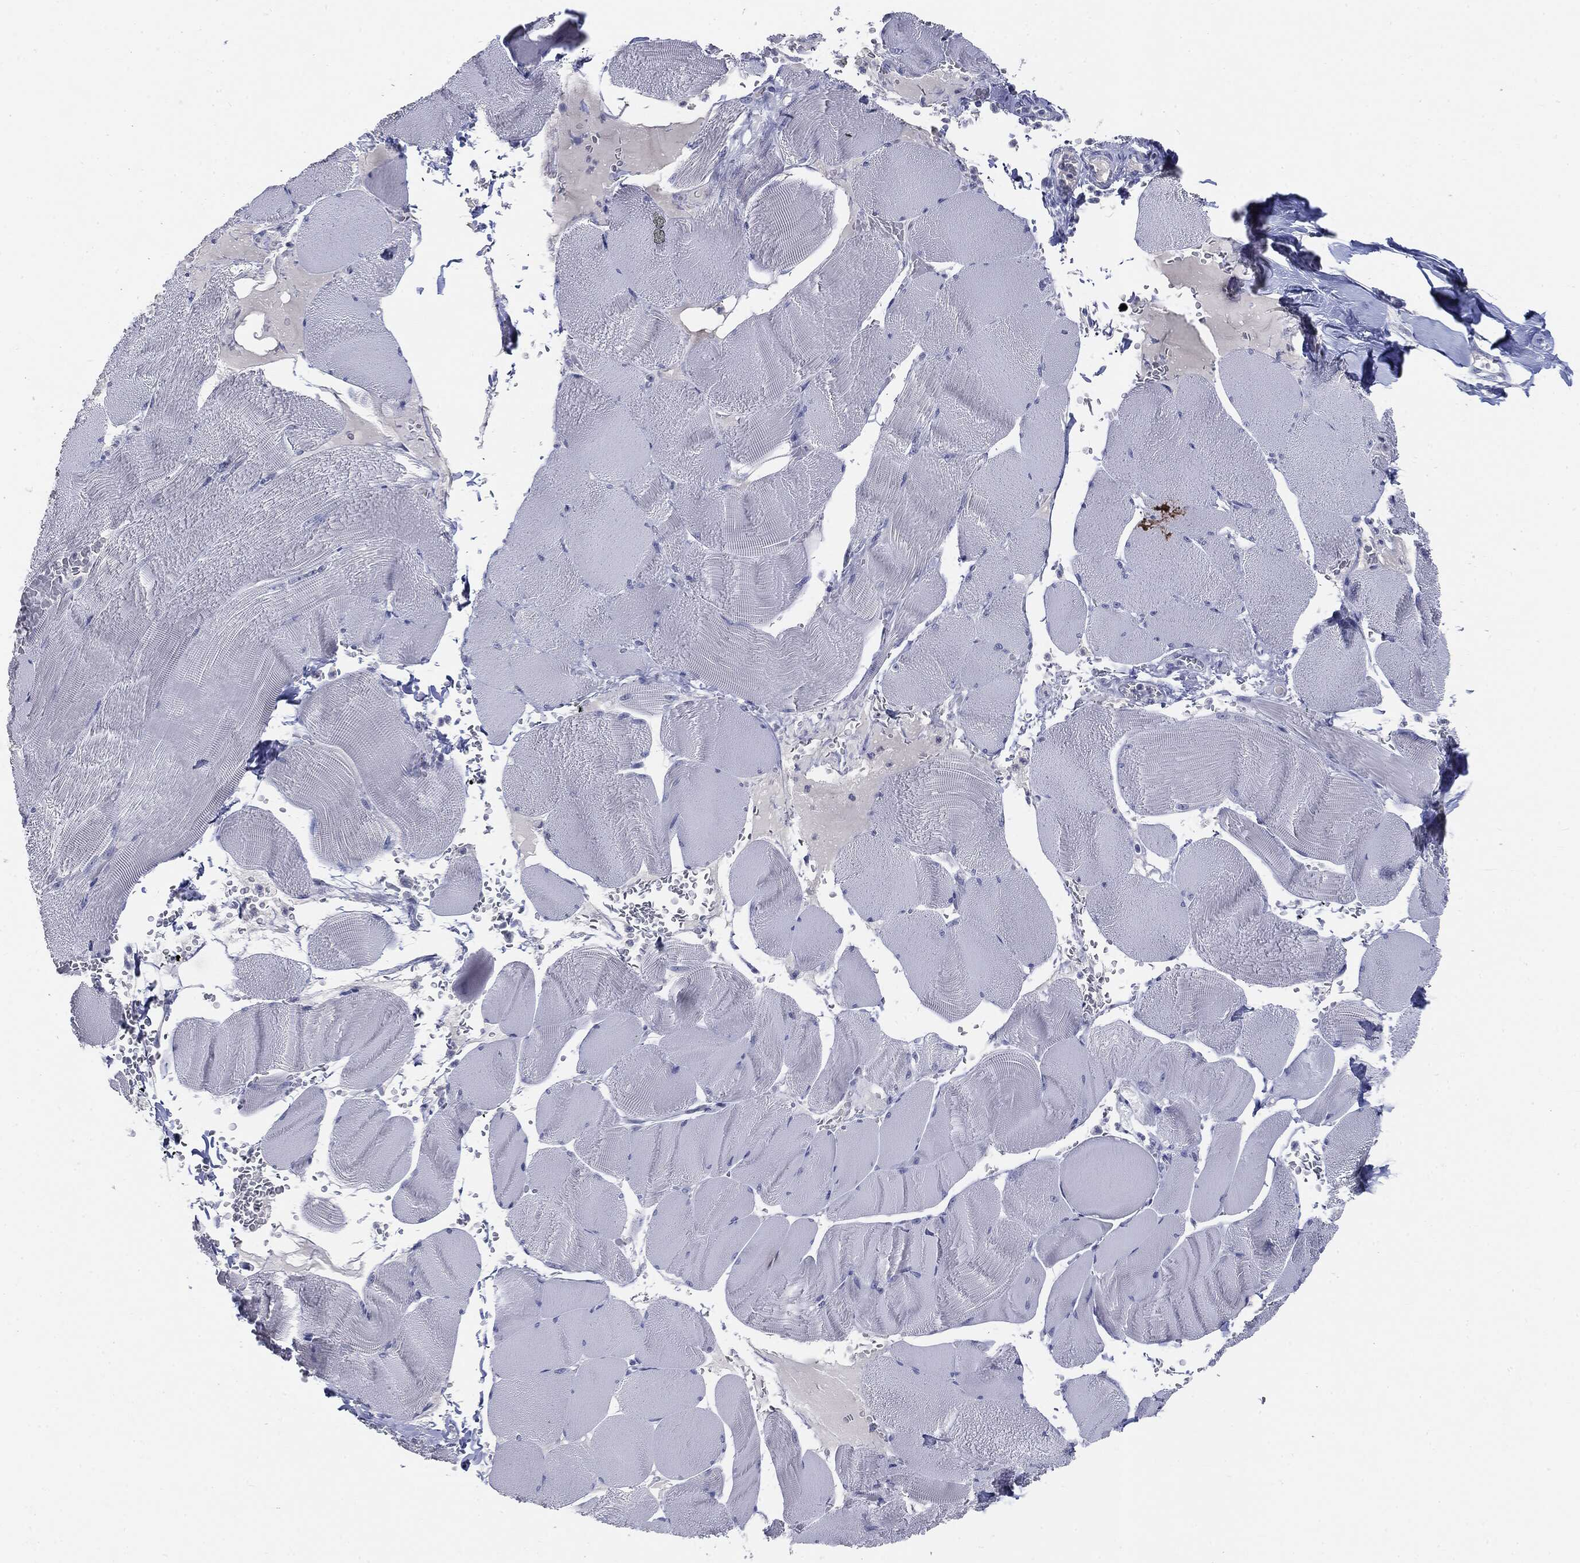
{"staining": {"intensity": "negative", "quantity": "none", "location": "none"}, "tissue": "skeletal muscle", "cell_type": "Myocytes", "image_type": "normal", "snomed": [{"axis": "morphology", "description": "Normal tissue, NOS"}, {"axis": "topography", "description": "Skeletal muscle"}], "caption": "Skeletal muscle was stained to show a protein in brown. There is no significant expression in myocytes. (Brightfield microscopy of DAB IHC at high magnification).", "gene": "CGB1", "patient": {"sex": "male", "age": 56}}